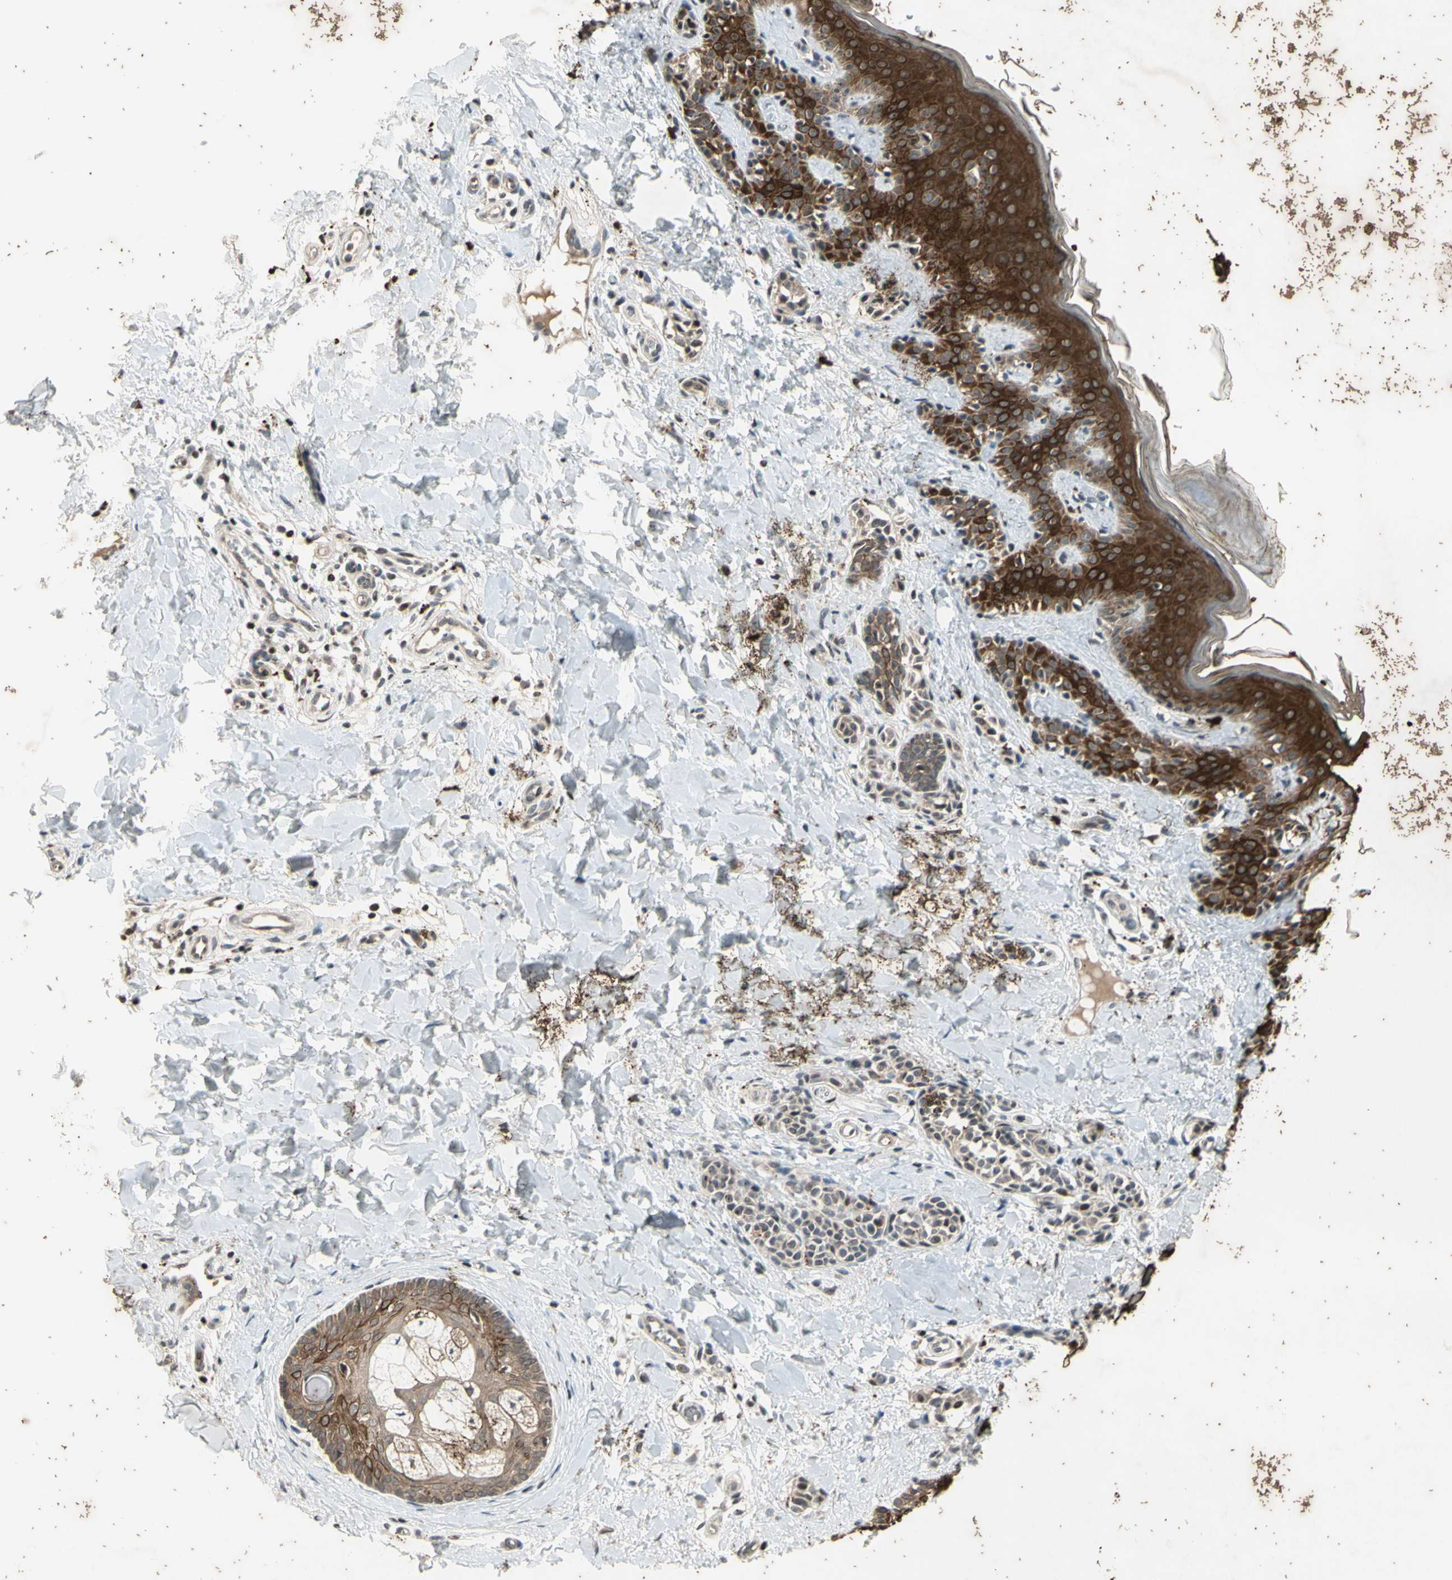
{"staining": {"intensity": "negative", "quantity": "none", "location": "none"}, "tissue": "skin", "cell_type": "Fibroblasts", "image_type": "normal", "snomed": [{"axis": "morphology", "description": "Normal tissue, NOS"}, {"axis": "topography", "description": "Skin"}], "caption": "Micrograph shows no significant protein staining in fibroblasts of benign skin. (Stains: DAB immunohistochemistry with hematoxylin counter stain, Microscopy: brightfield microscopy at high magnification).", "gene": "EFNB2", "patient": {"sex": "male", "age": 16}}